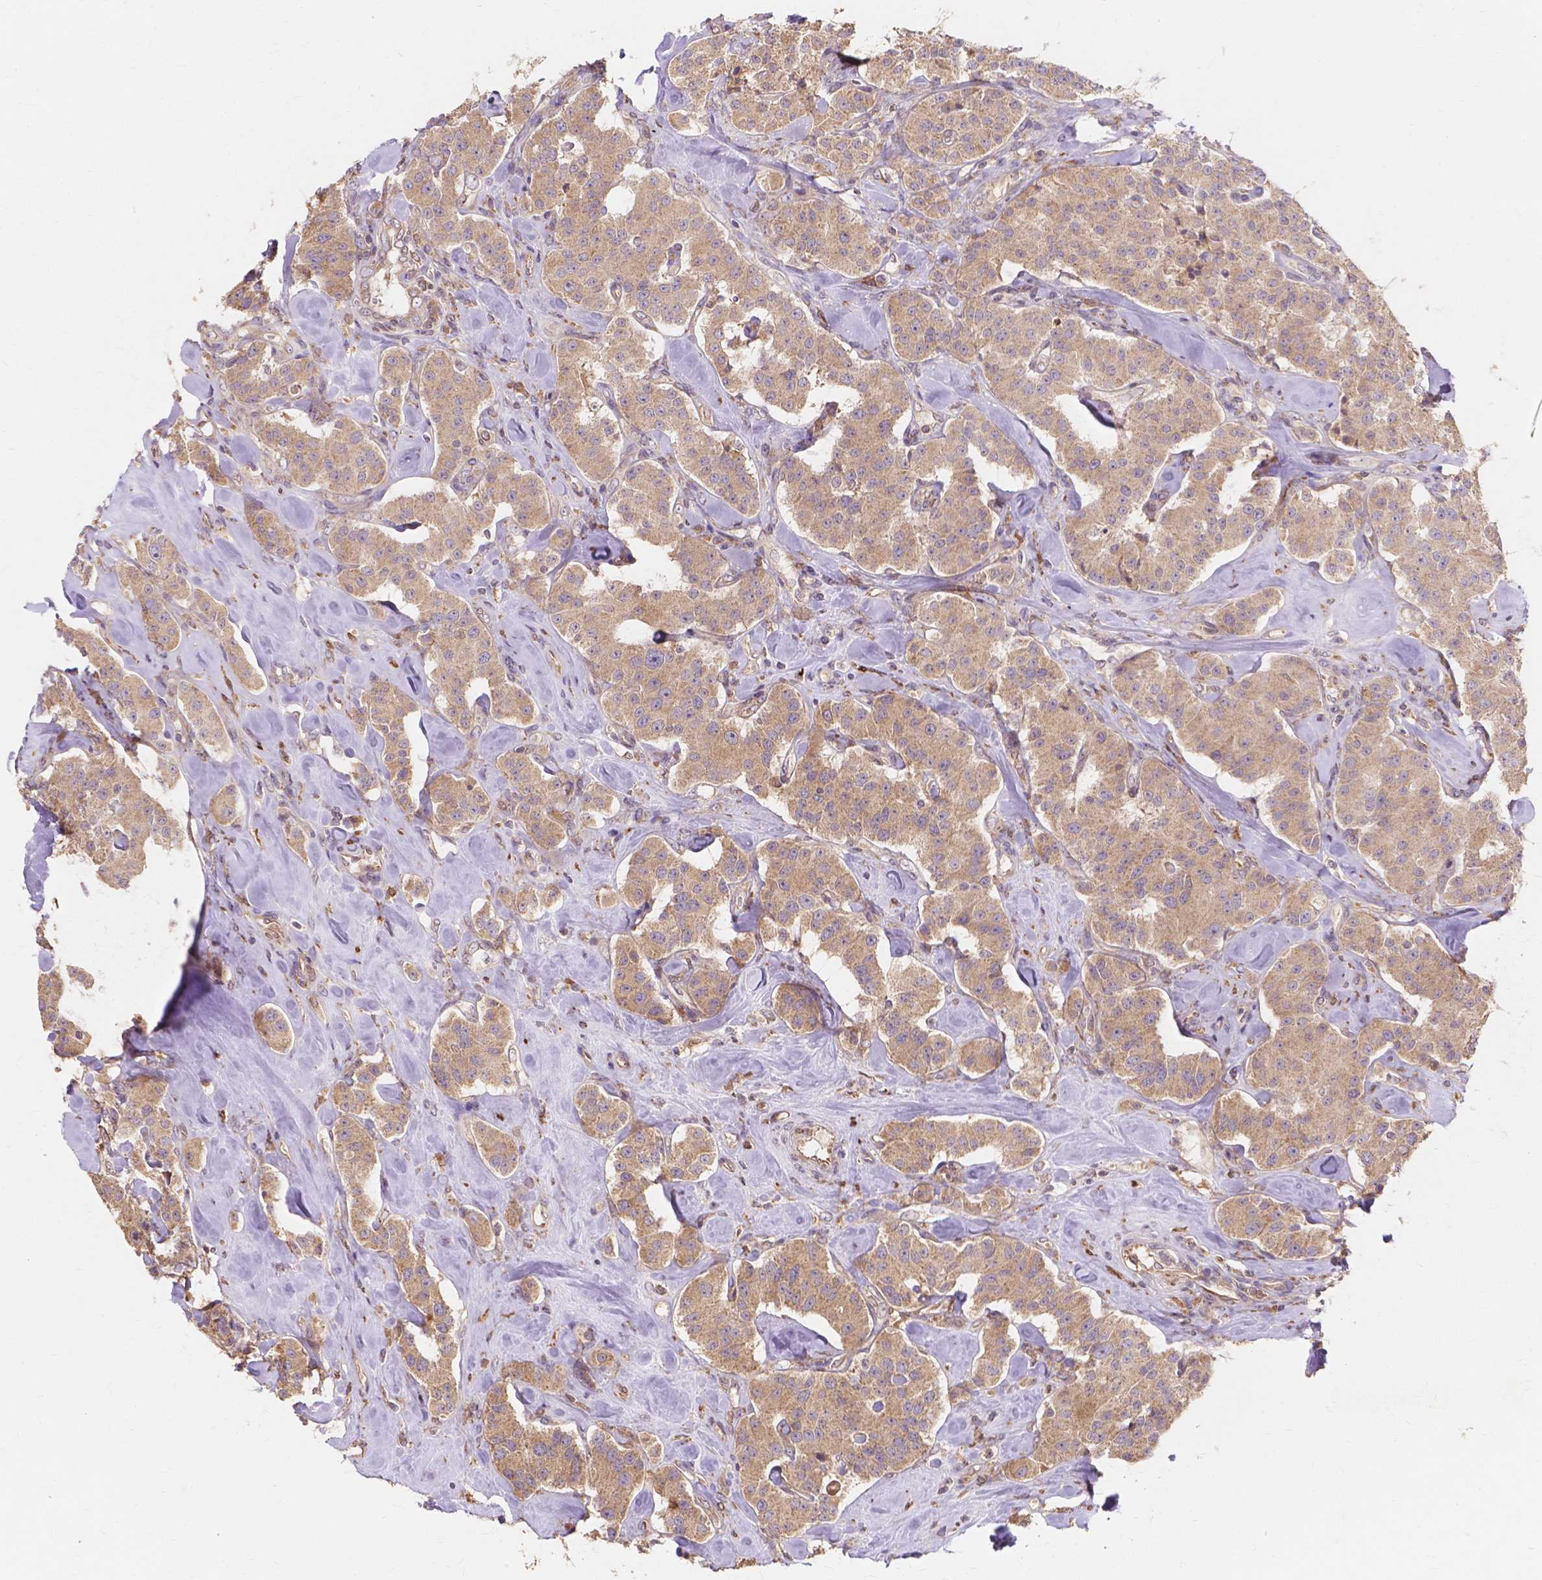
{"staining": {"intensity": "weak", "quantity": ">75%", "location": "cytoplasmic/membranous"}, "tissue": "carcinoid", "cell_type": "Tumor cells", "image_type": "cancer", "snomed": [{"axis": "morphology", "description": "Carcinoid, malignant, NOS"}, {"axis": "topography", "description": "Pancreas"}], "caption": "Brown immunohistochemical staining in human malignant carcinoid reveals weak cytoplasmic/membranous positivity in approximately >75% of tumor cells.", "gene": "TAB2", "patient": {"sex": "male", "age": 41}}